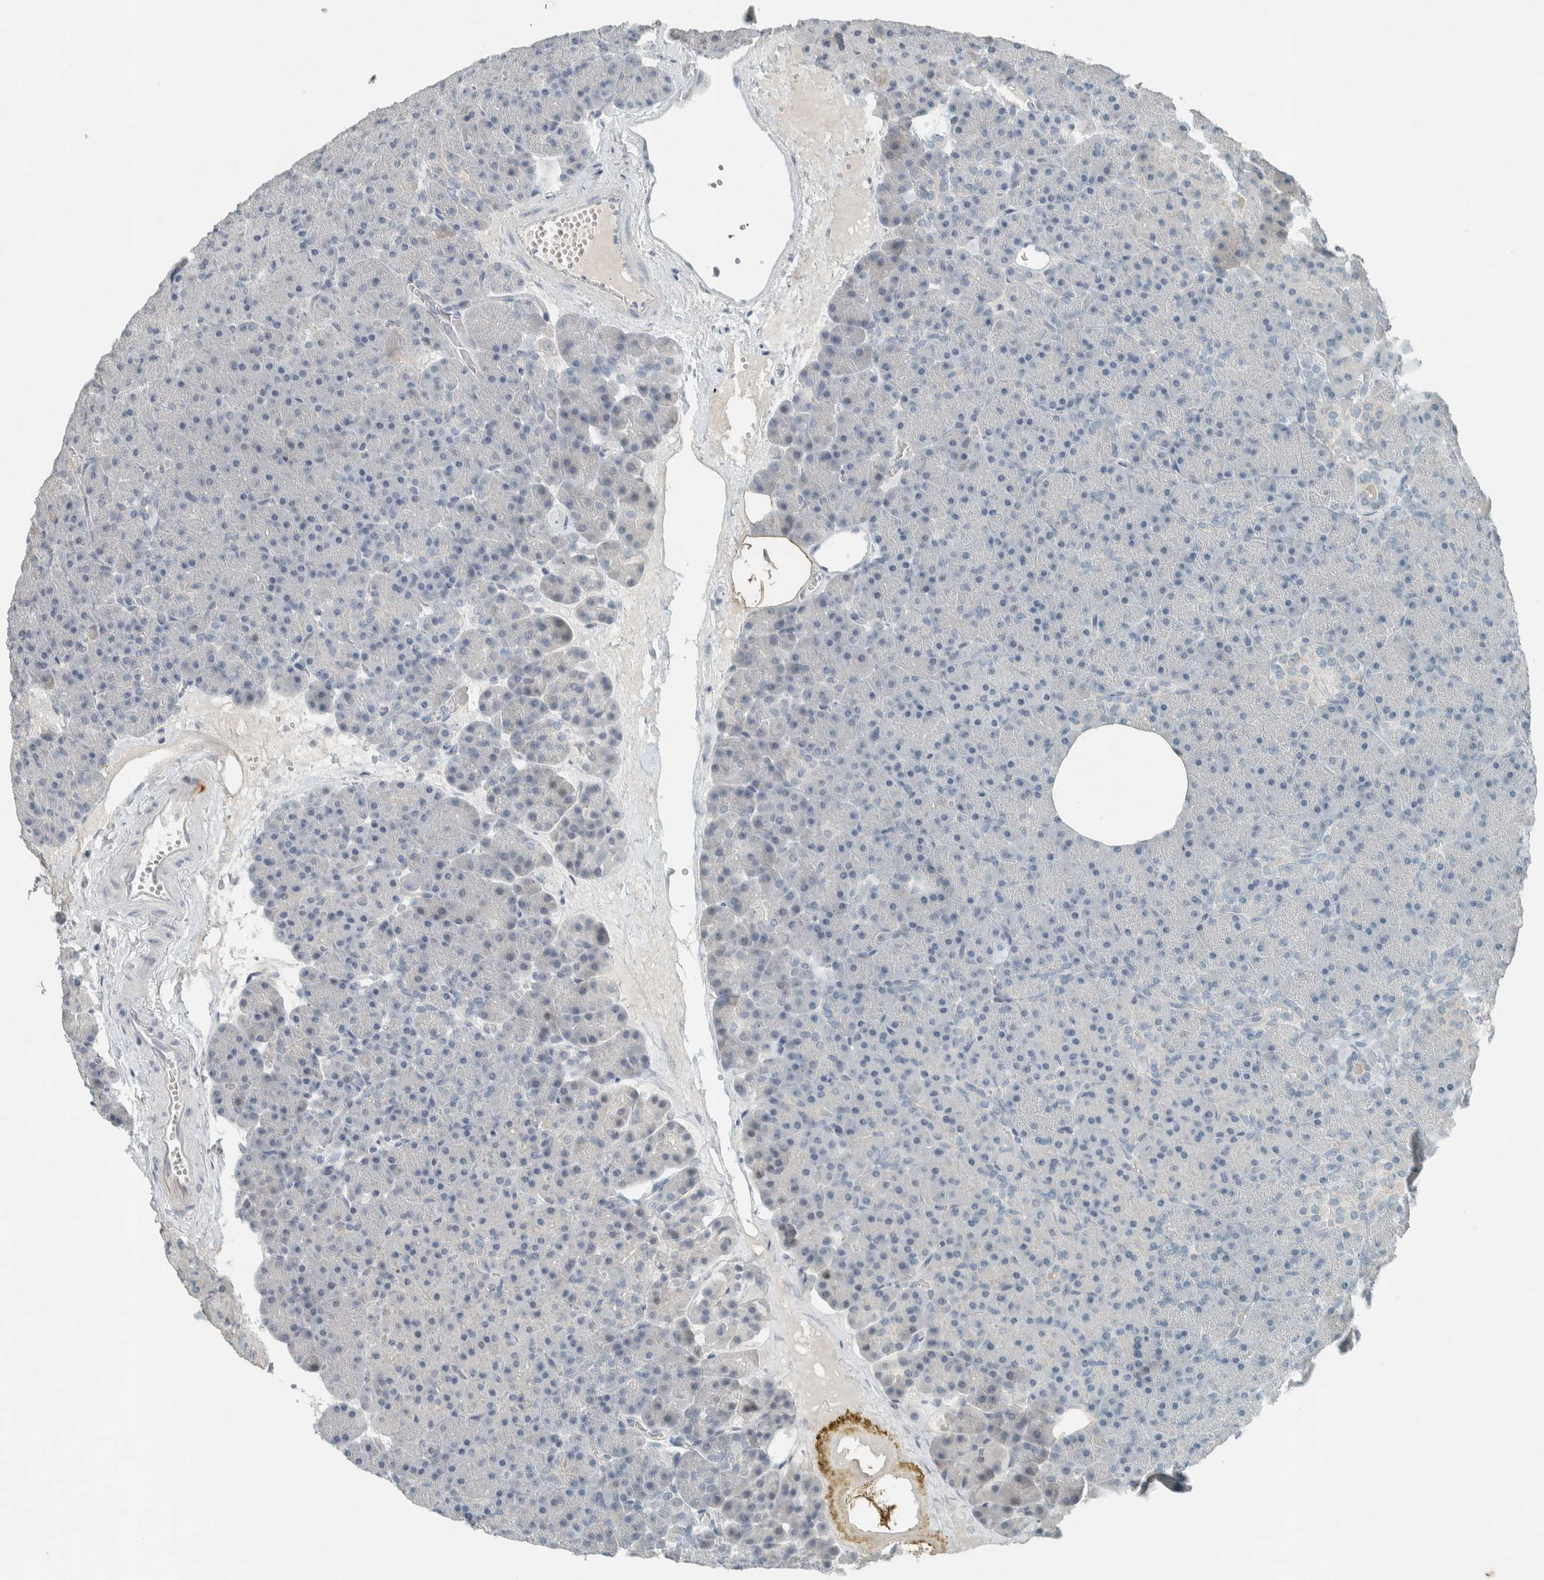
{"staining": {"intensity": "negative", "quantity": "none", "location": "none"}, "tissue": "pancreas", "cell_type": "Exocrine glandular cells", "image_type": "normal", "snomed": [{"axis": "morphology", "description": "Normal tissue, NOS"}, {"axis": "morphology", "description": "Carcinoid, malignant, NOS"}, {"axis": "topography", "description": "Pancreas"}], "caption": "Immunohistochemistry photomicrograph of unremarkable pancreas: pancreas stained with DAB (3,3'-diaminobenzidine) reveals no significant protein staining in exocrine glandular cells.", "gene": "CERCAM", "patient": {"sex": "female", "age": 35}}